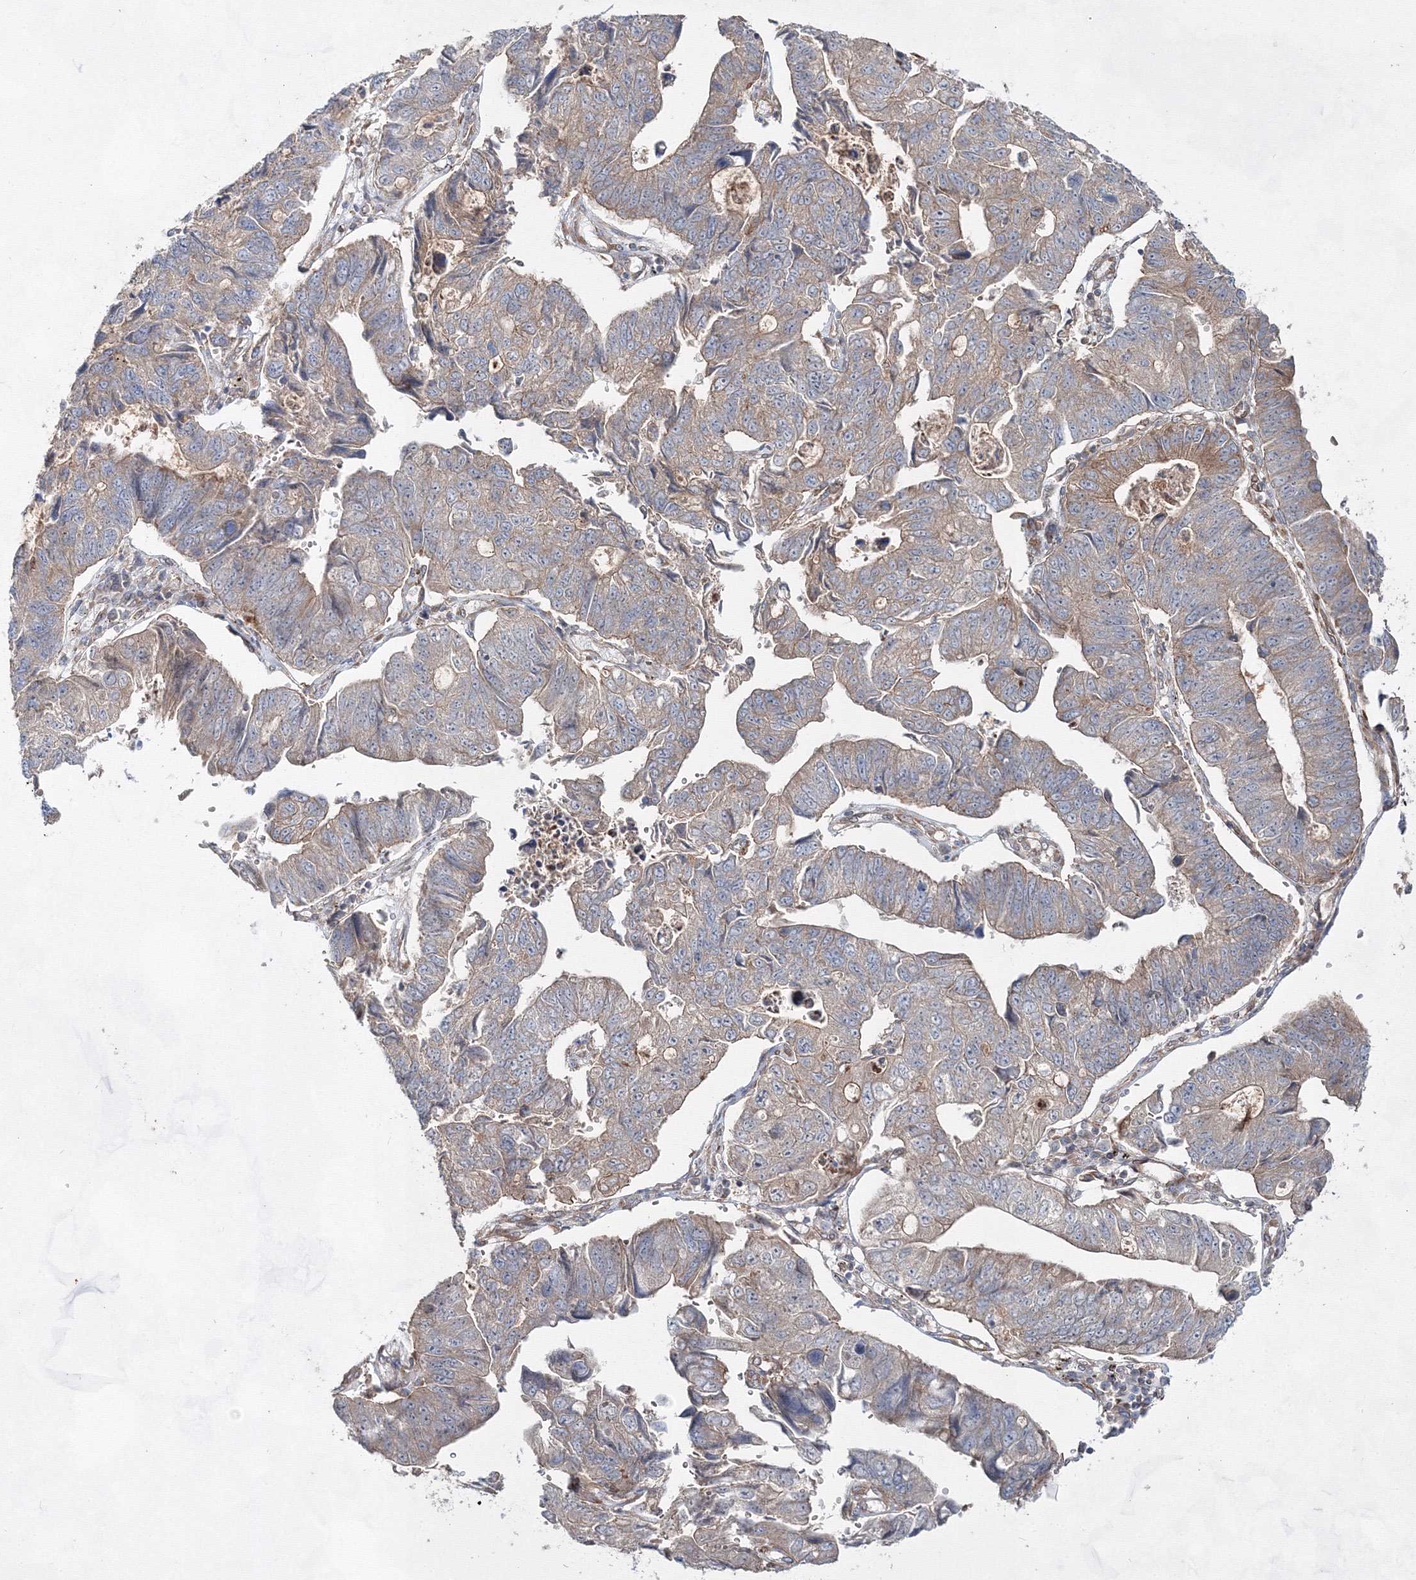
{"staining": {"intensity": "moderate", "quantity": "25%-75%", "location": "cytoplasmic/membranous"}, "tissue": "stomach cancer", "cell_type": "Tumor cells", "image_type": "cancer", "snomed": [{"axis": "morphology", "description": "Adenocarcinoma, NOS"}, {"axis": "topography", "description": "Stomach"}], "caption": "Tumor cells show medium levels of moderate cytoplasmic/membranous positivity in about 25%-75% of cells in stomach adenocarcinoma.", "gene": "EXOC6", "patient": {"sex": "male", "age": 59}}